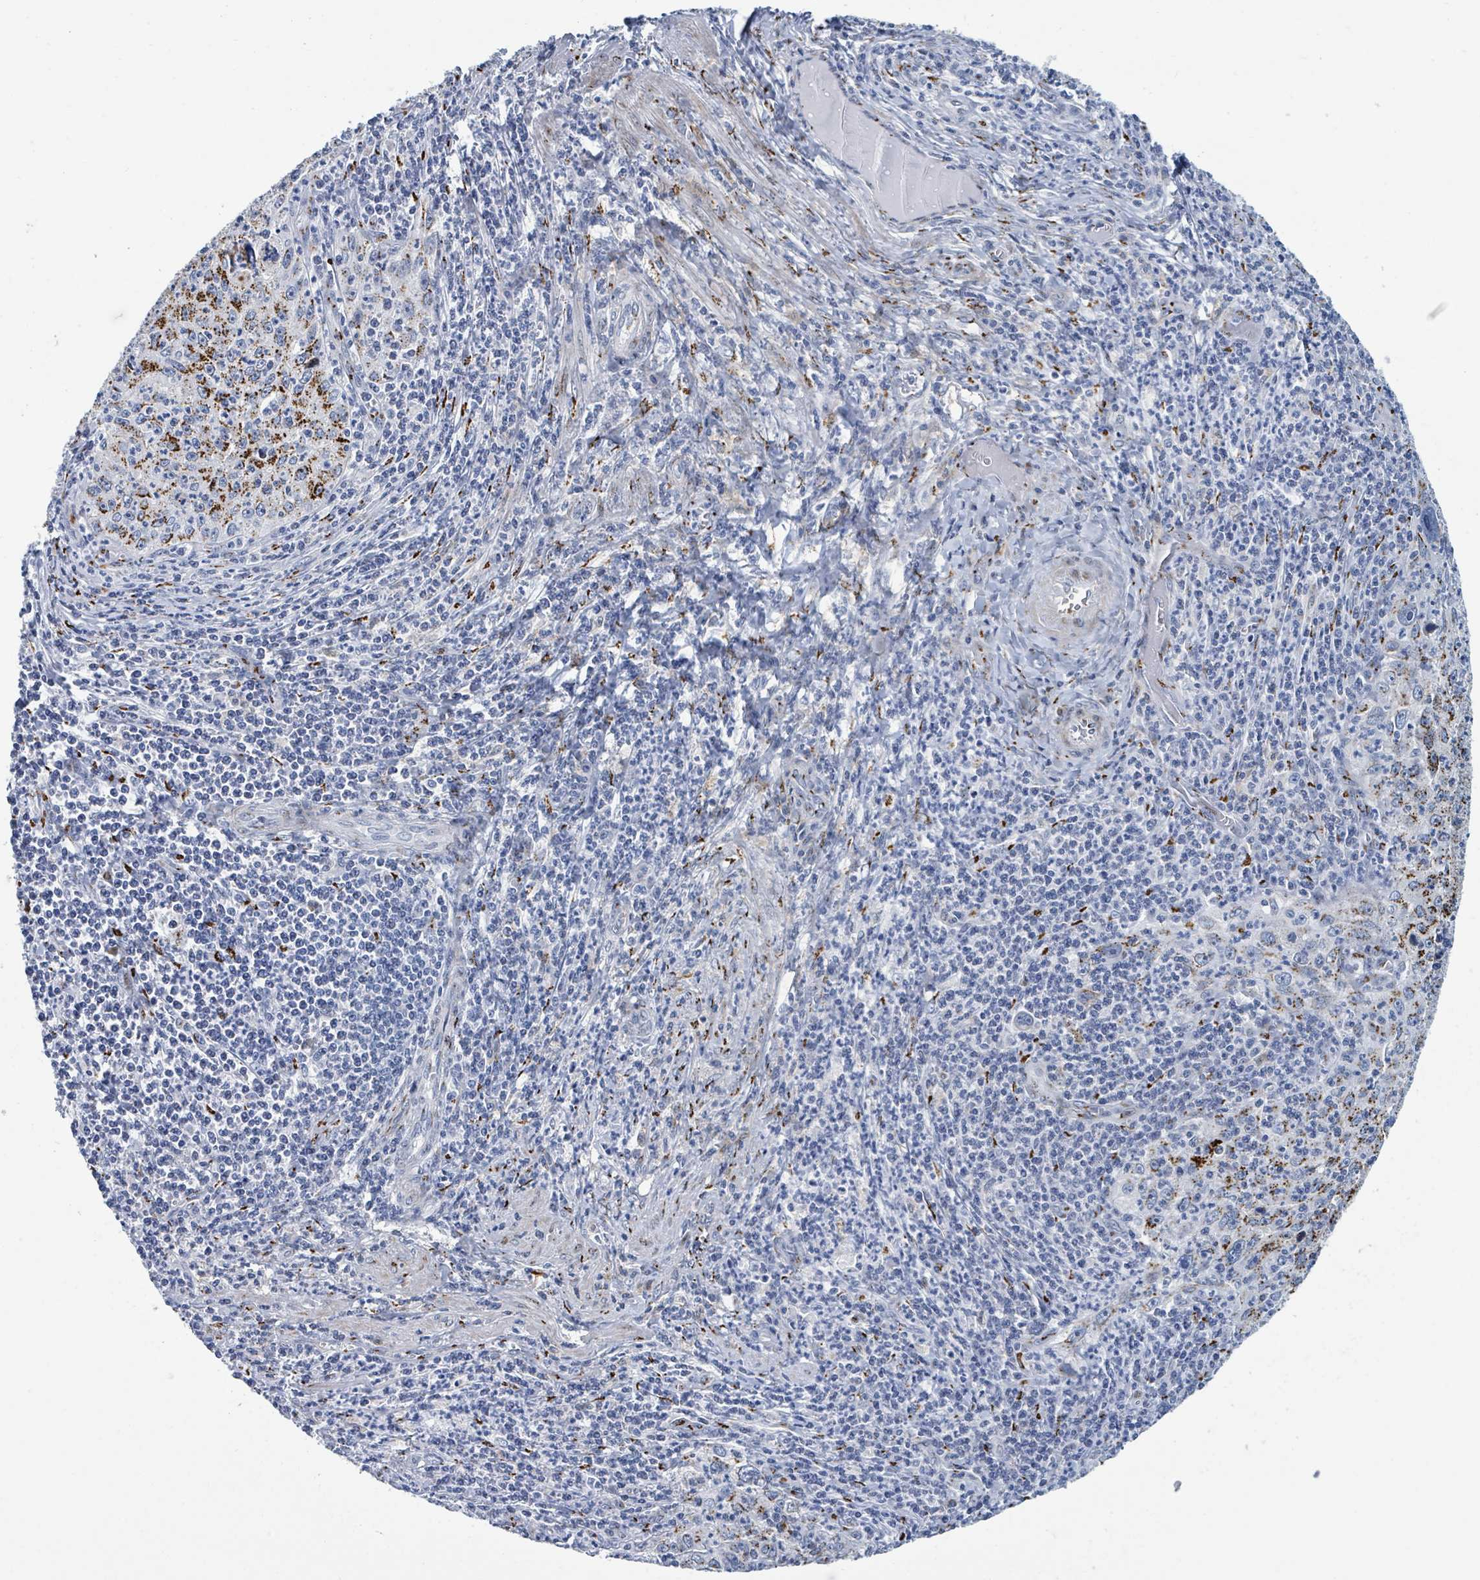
{"staining": {"intensity": "strong", "quantity": "25%-75%", "location": "cytoplasmic/membranous"}, "tissue": "cervical cancer", "cell_type": "Tumor cells", "image_type": "cancer", "snomed": [{"axis": "morphology", "description": "Squamous cell carcinoma, NOS"}, {"axis": "topography", "description": "Cervix"}], "caption": "Cervical cancer (squamous cell carcinoma) stained with IHC demonstrates strong cytoplasmic/membranous staining in about 25%-75% of tumor cells.", "gene": "DCAF5", "patient": {"sex": "female", "age": 30}}